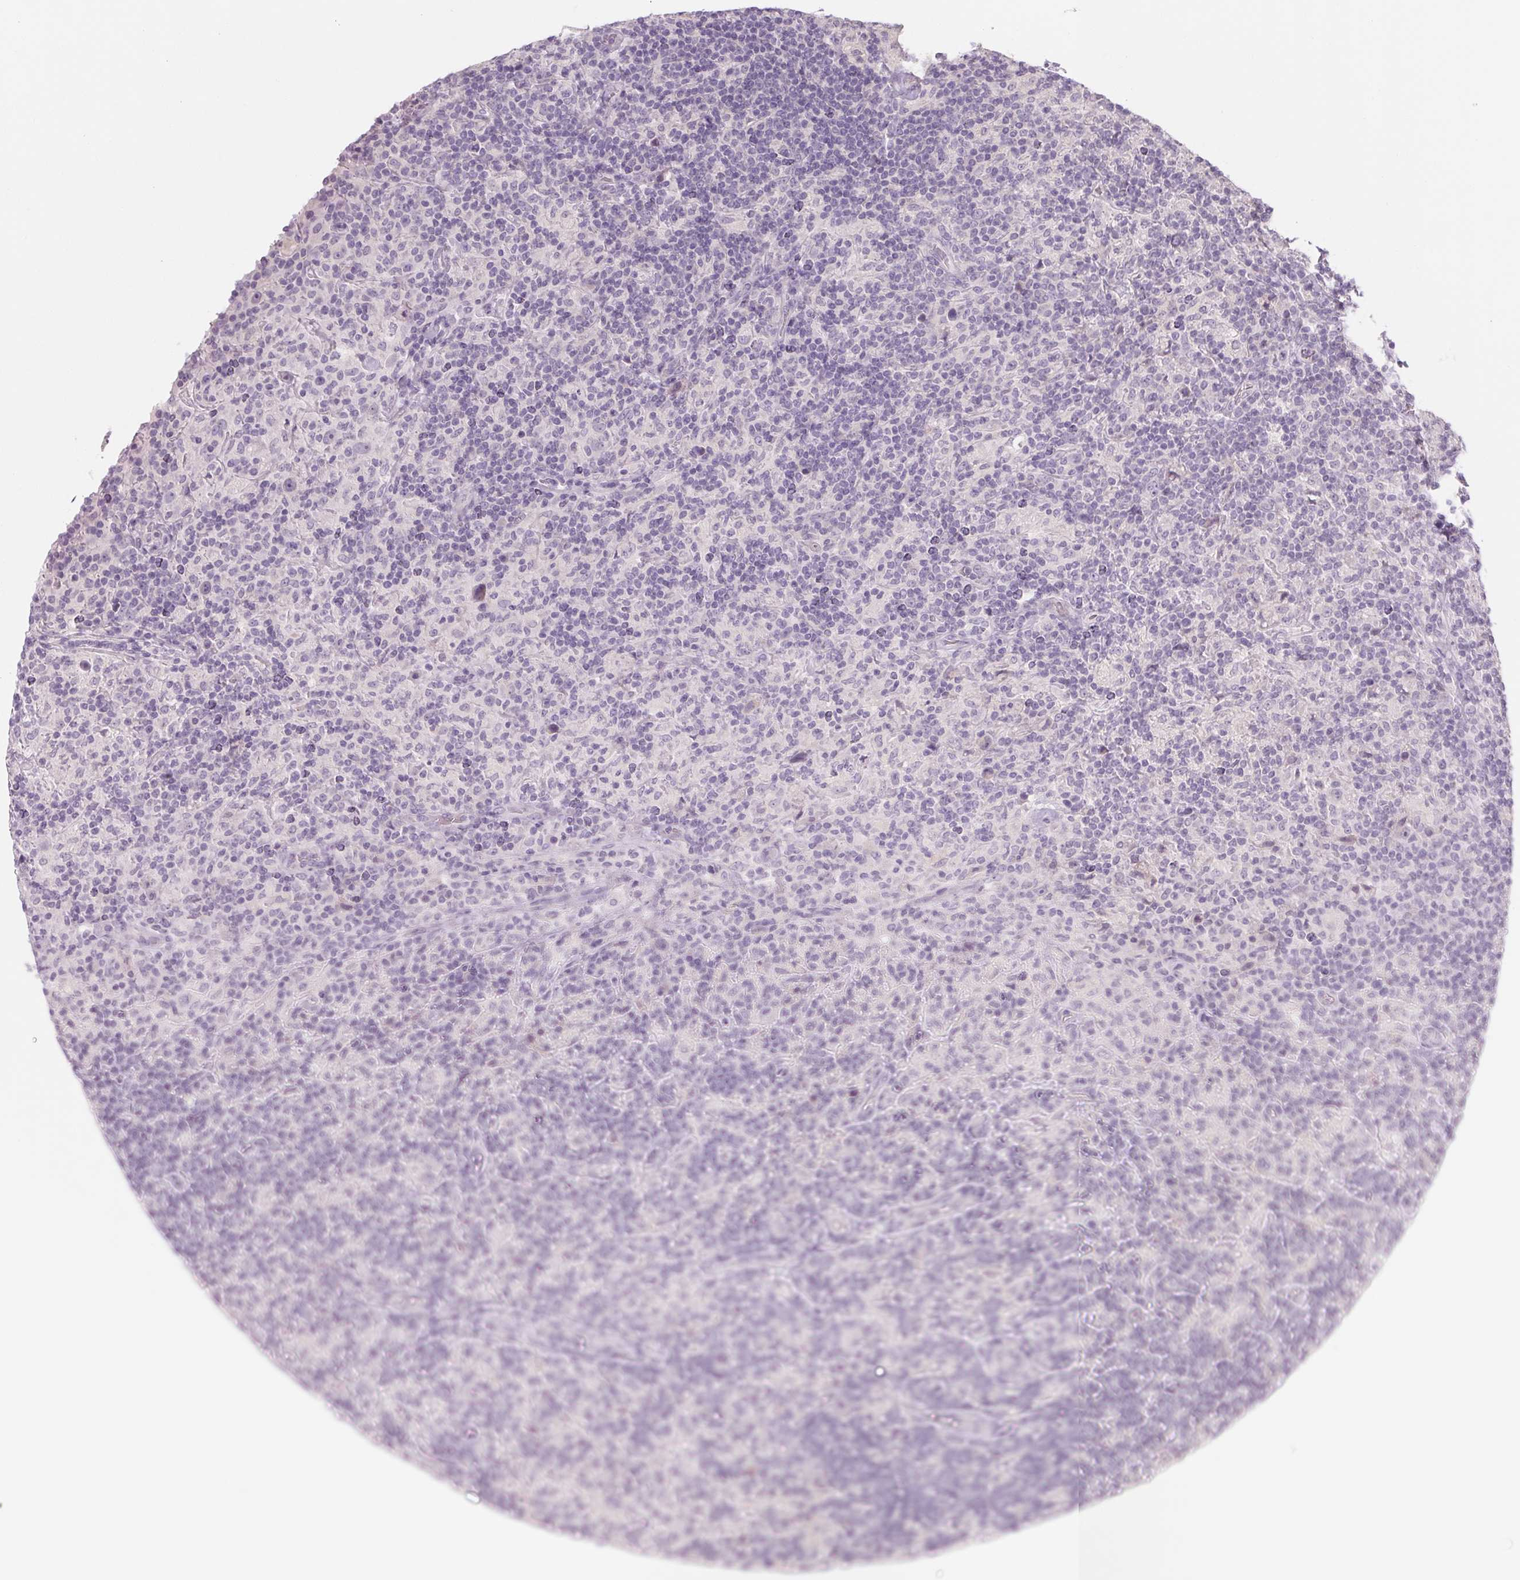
{"staining": {"intensity": "negative", "quantity": "none", "location": "none"}, "tissue": "lymphoma", "cell_type": "Tumor cells", "image_type": "cancer", "snomed": [{"axis": "morphology", "description": "Hodgkin's disease, NOS"}, {"axis": "topography", "description": "Lymph node"}], "caption": "Immunohistochemical staining of Hodgkin's disease reveals no significant expression in tumor cells. (Brightfield microscopy of DAB immunohistochemistry (IHC) at high magnification).", "gene": "POU1F1", "patient": {"sex": "male", "age": 70}}